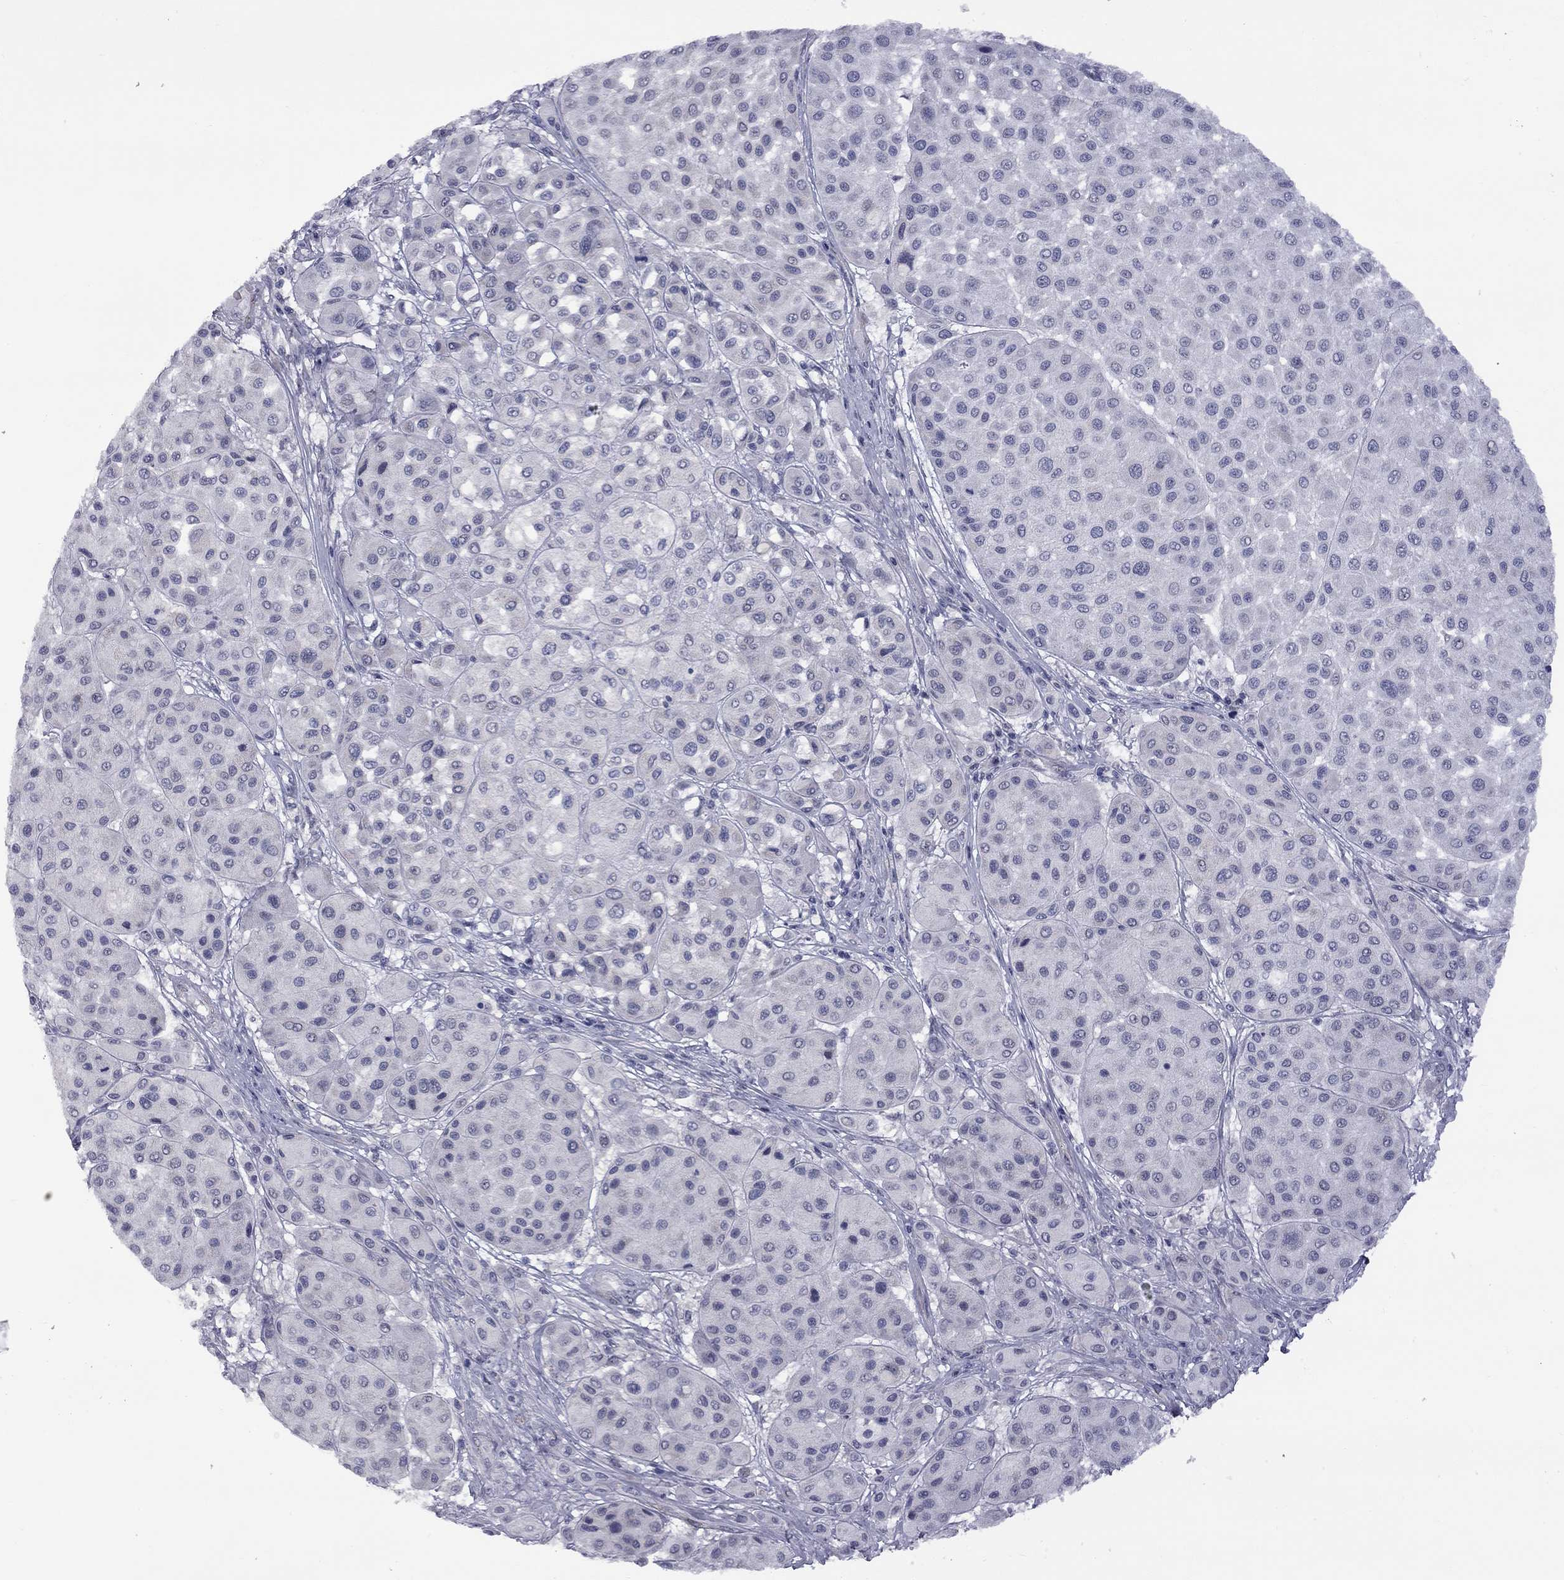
{"staining": {"intensity": "negative", "quantity": "none", "location": "none"}, "tissue": "melanoma", "cell_type": "Tumor cells", "image_type": "cancer", "snomed": [{"axis": "morphology", "description": "Malignant melanoma, Metastatic site"}, {"axis": "topography", "description": "Smooth muscle"}], "caption": "IHC micrograph of human melanoma stained for a protein (brown), which shows no expression in tumor cells.", "gene": "GSG1L", "patient": {"sex": "male", "age": 41}}